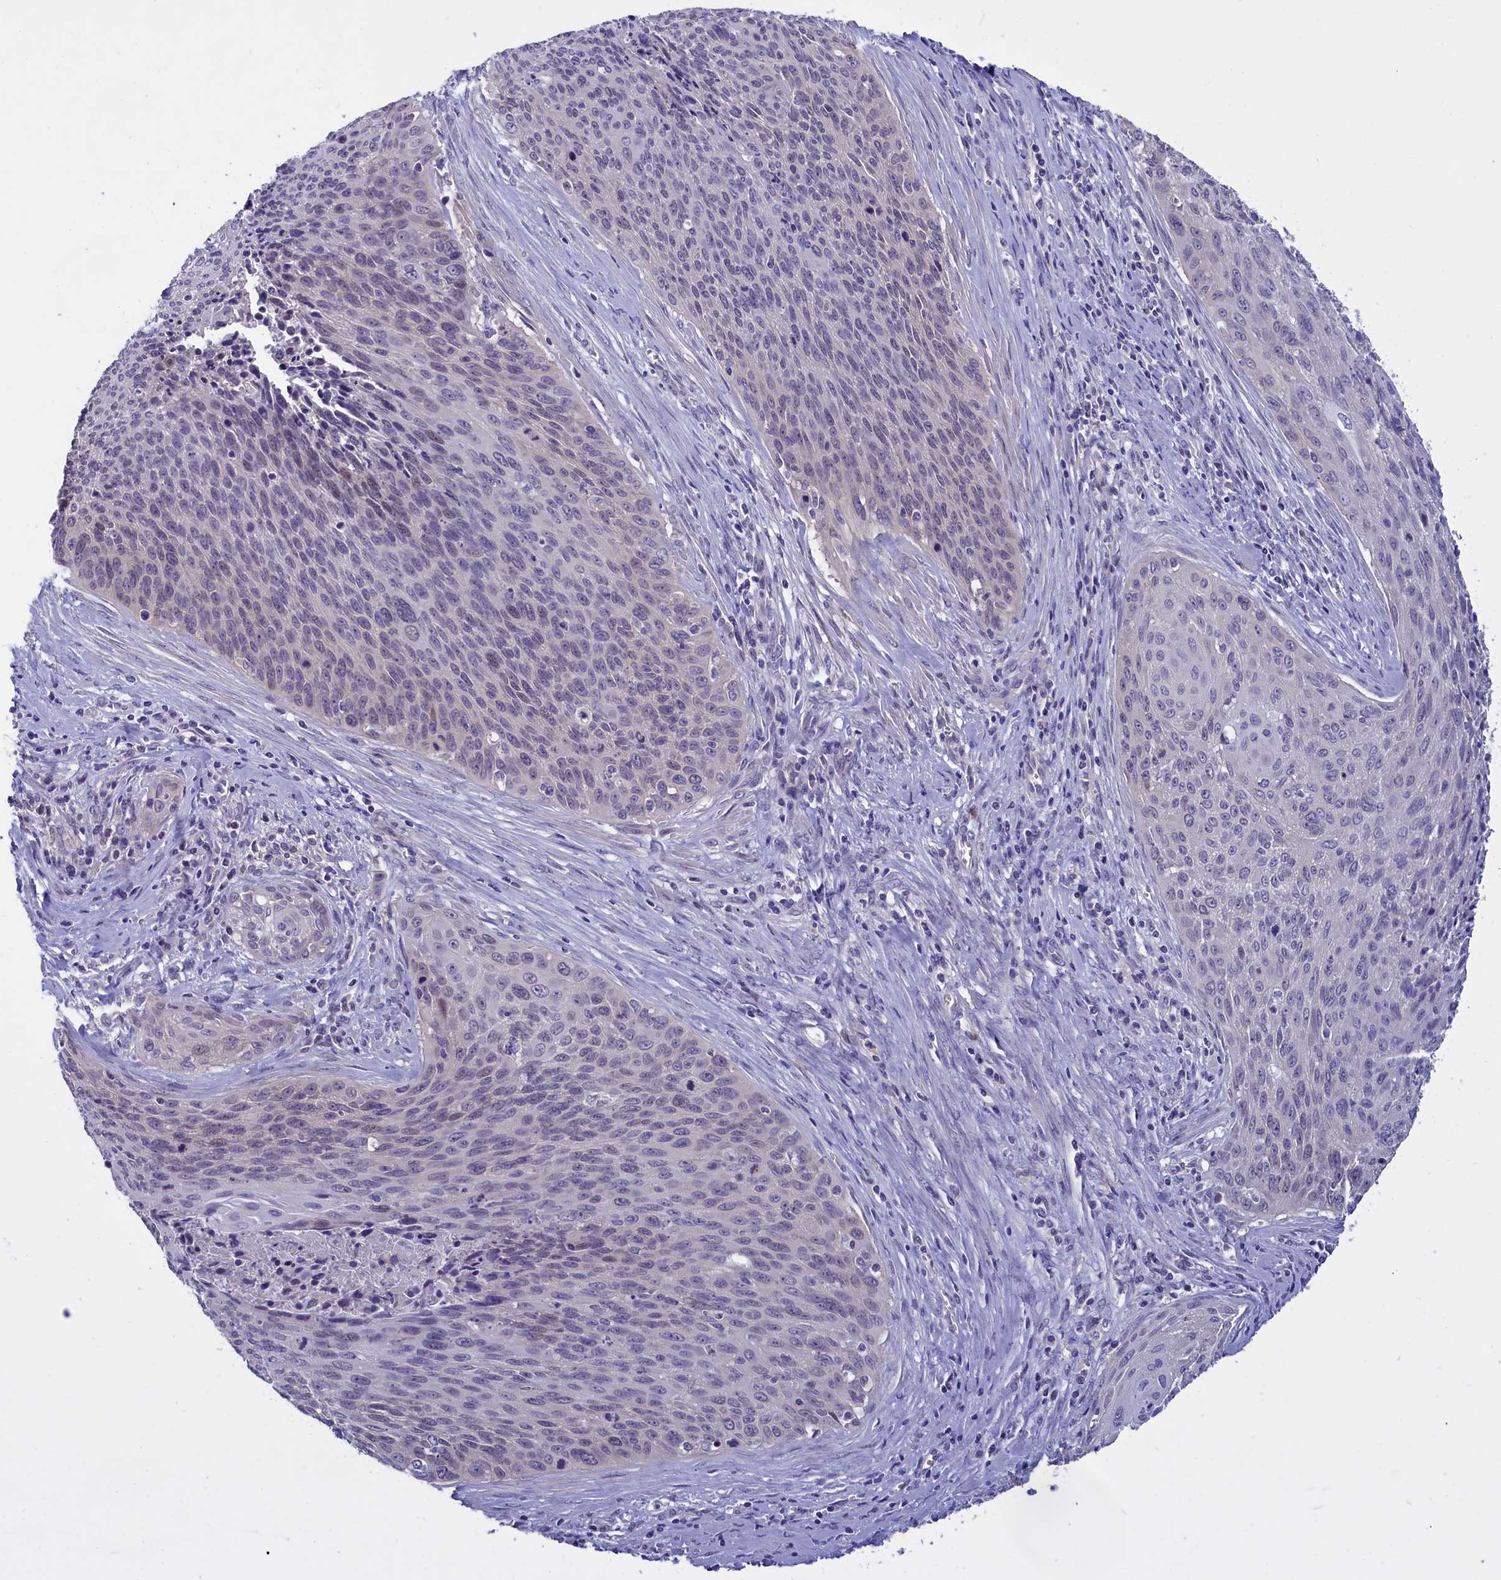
{"staining": {"intensity": "negative", "quantity": "none", "location": "none"}, "tissue": "cervical cancer", "cell_type": "Tumor cells", "image_type": "cancer", "snomed": [{"axis": "morphology", "description": "Squamous cell carcinoma, NOS"}, {"axis": "topography", "description": "Cervix"}], "caption": "IHC of human cervical cancer demonstrates no positivity in tumor cells. (DAB IHC with hematoxylin counter stain).", "gene": "ENPP6", "patient": {"sex": "female", "age": 55}}